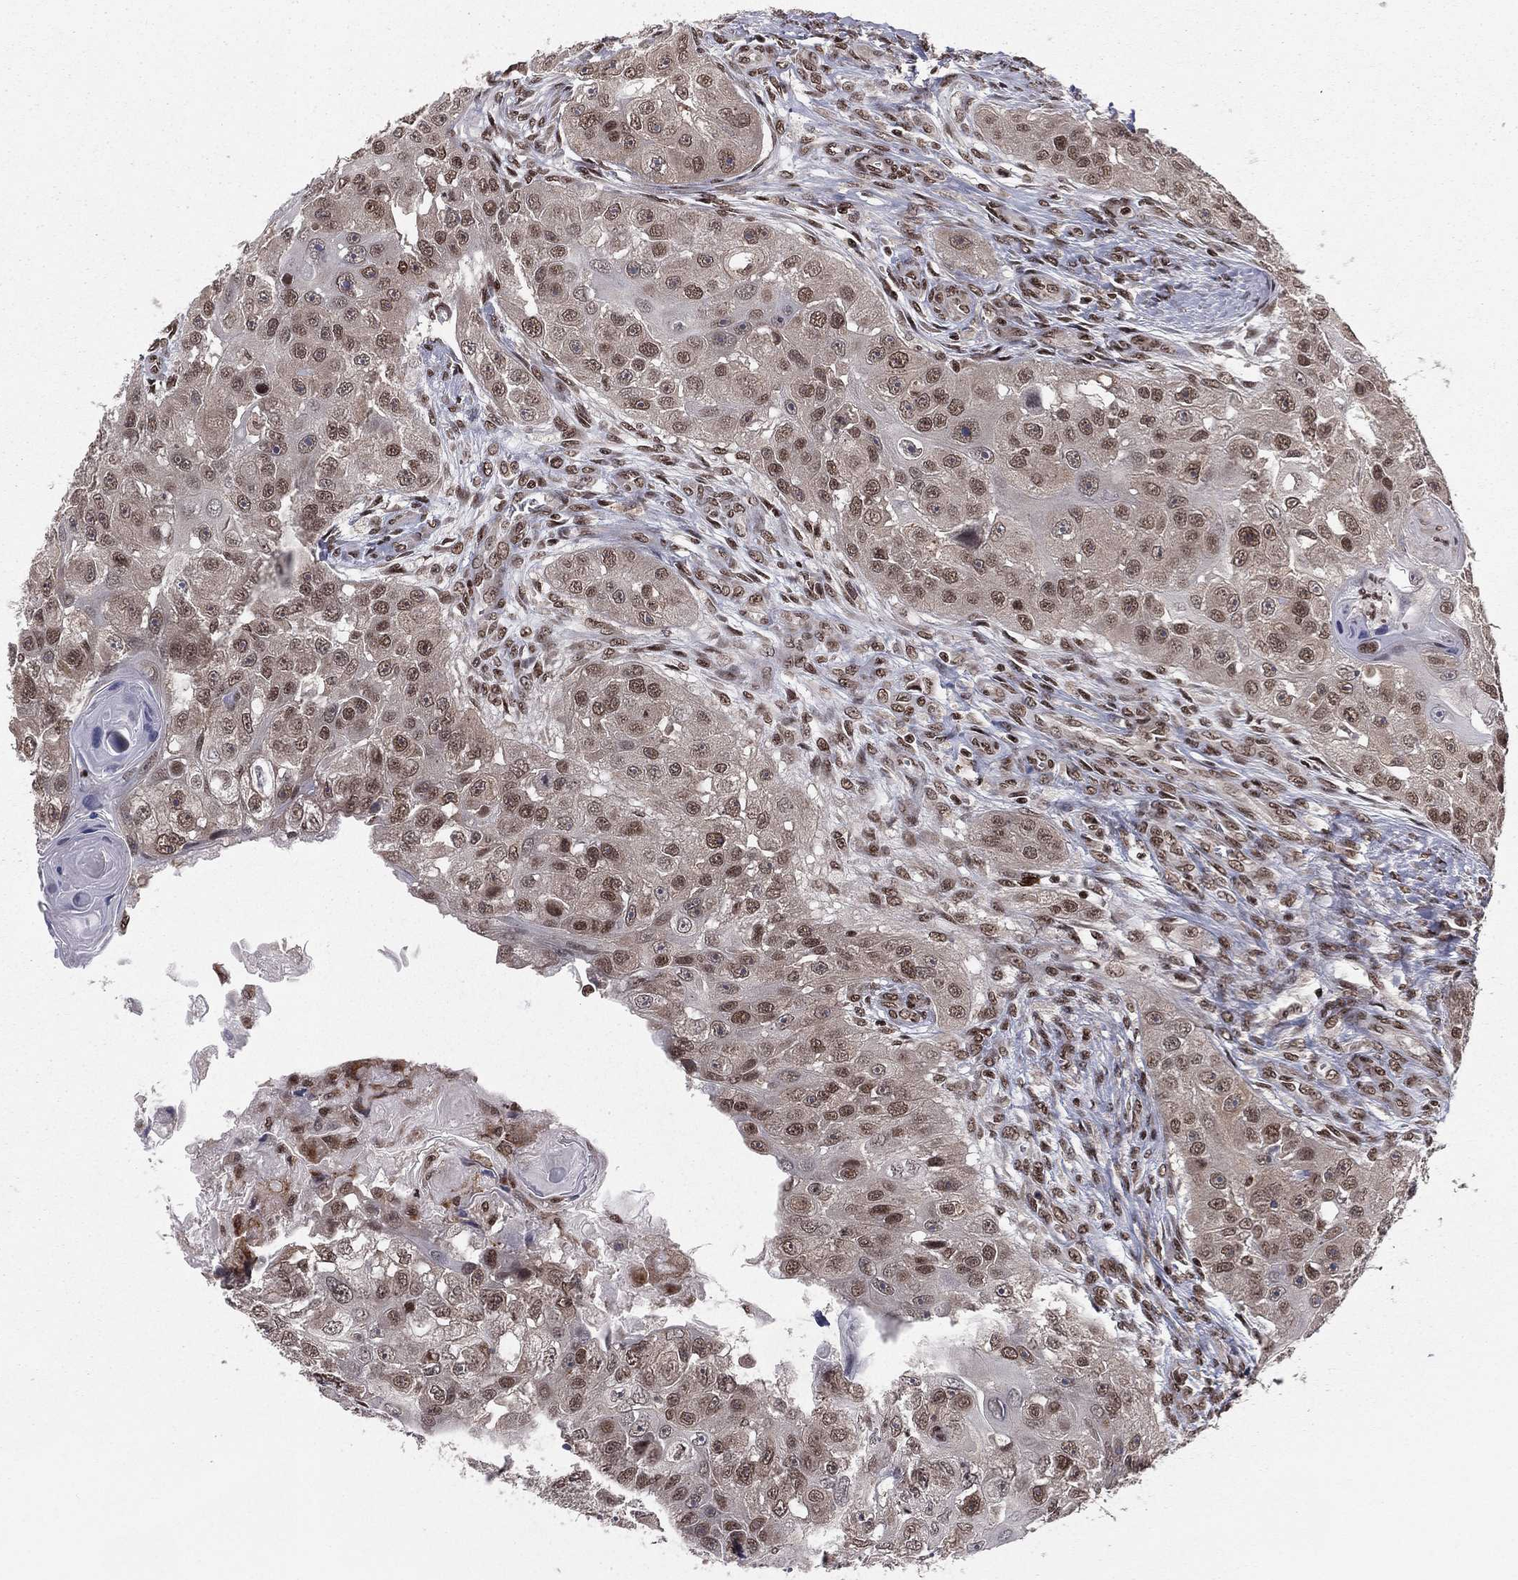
{"staining": {"intensity": "moderate", "quantity": "<25%", "location": "nuclear"}, "tissue": "head and neck cancer", "cell_type": "Tumor cells", "image_type": "cancer", "snomed": [{"axis": "morphology", "description": "Normal tissue, NOS"}, {"axis": "morphology", "description": "Squamous cell carcinoma, NOS"}, {"axis": "topography", "description": "Skeletal muscle"}, {"axis": "topography", "description": "Head-Neck"}], "caption": "Brown immunohistochemical staining in head and neck cancer demonstrates moderate nuclear positivity in about <25% of tumor cells. (IHC, brightfield microscopy, high magnification).", "gene": "NFYB", "patient": {"sex": "male", "age": 51}}